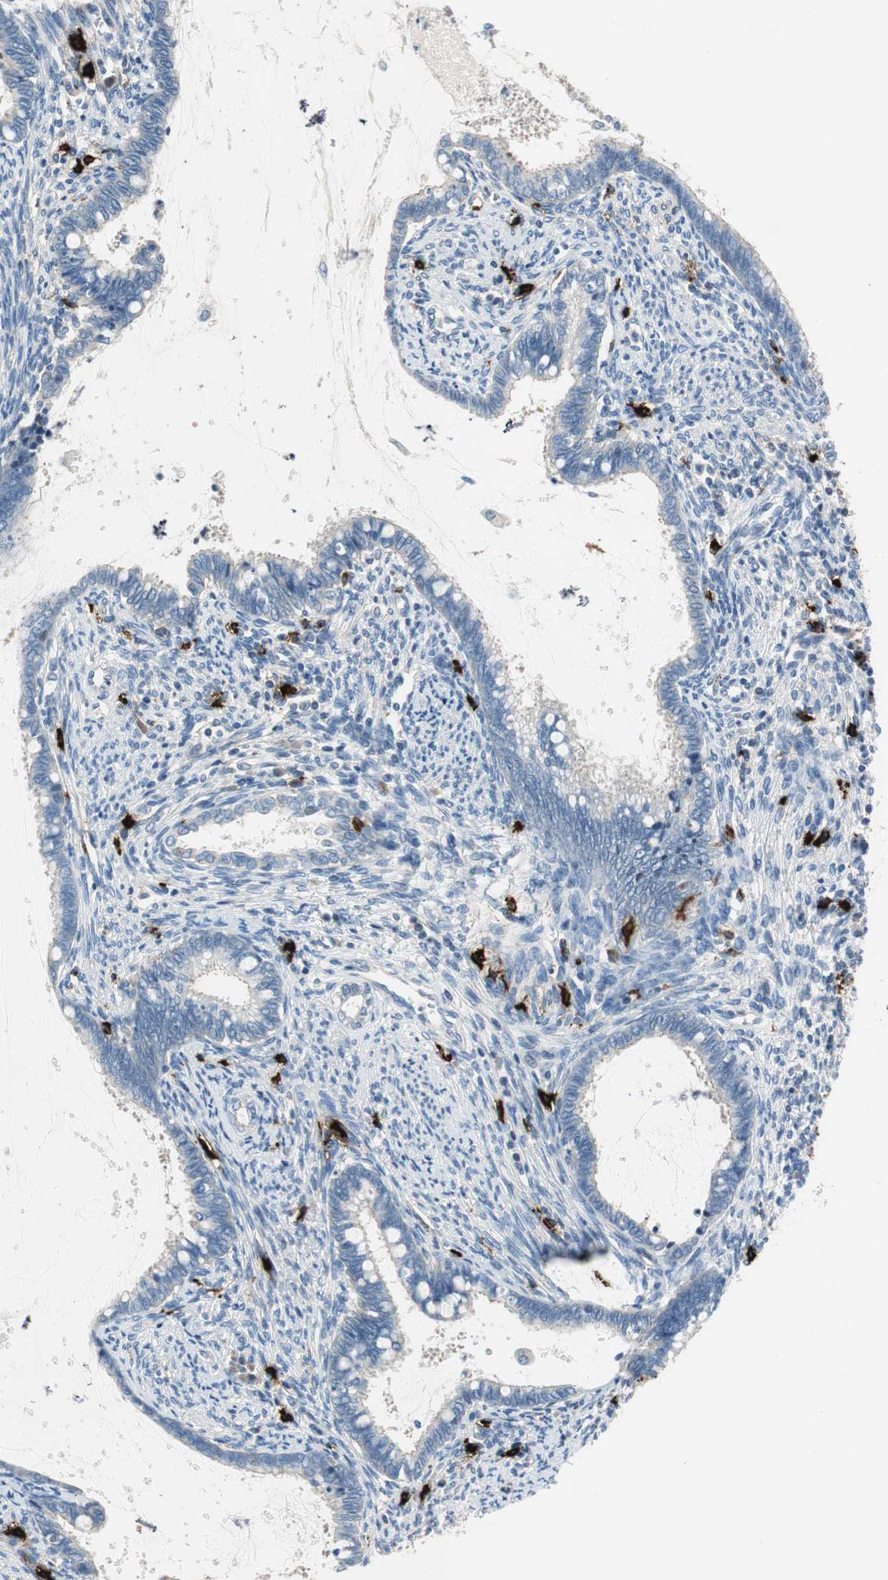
{"staining": {"intensity": "negative", "quantity": "none", "location": "none"}, "tissue": "cervical cancer", "cell_type": "Tumor cells", "image_type": "cancer", "snomed": [{"axis": "morphology", "description": "Adenocarcinoma, NOS"}, {"axis": "topography", "description": "Cervix"}], "caption": "Tumor cells are negative for brown protein staining in cervical cancer.", "gene": "CPA3", "patient": {"sex": "female", "age": 44}}